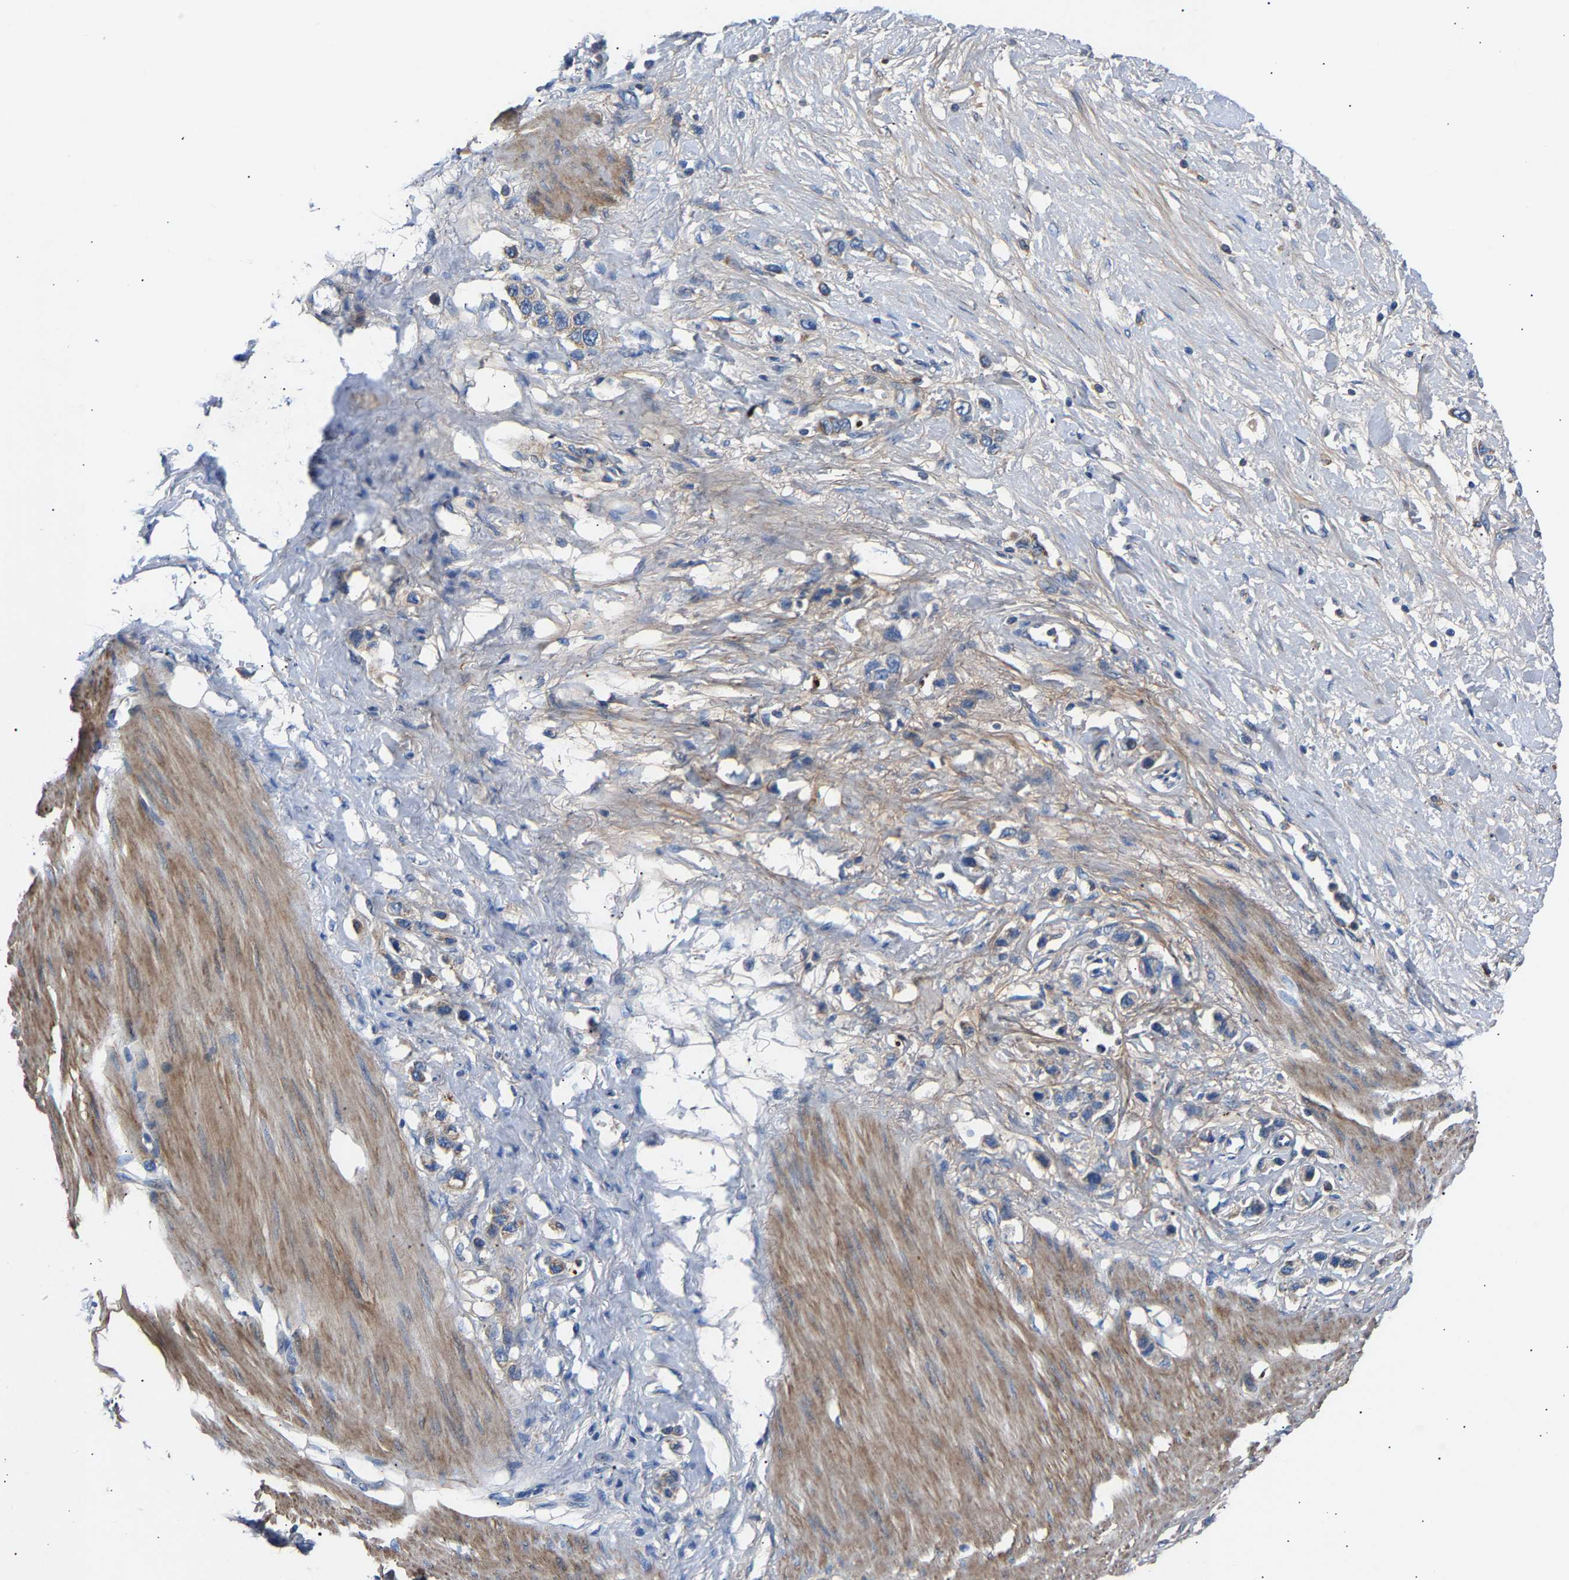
{"staining": {"intensity": "negative", "quantity": "none", "location": "none"}, "tissue": "stomach cancer", "cell_type": "Tumor cells", "image_type": "cancer", "snomed": [{"axis": "morphology", "description": "Adenocarcinoma, NOS"}, {"axis": "topography", "description": "Stomach"}], "caption": "Immunohistochemical staining of human stomach cancer (adenocarcinoma) displays no significant positivity in tumor cells.", "gene": "CCDC171", "patient": {"sex": "female", "age": 65}}